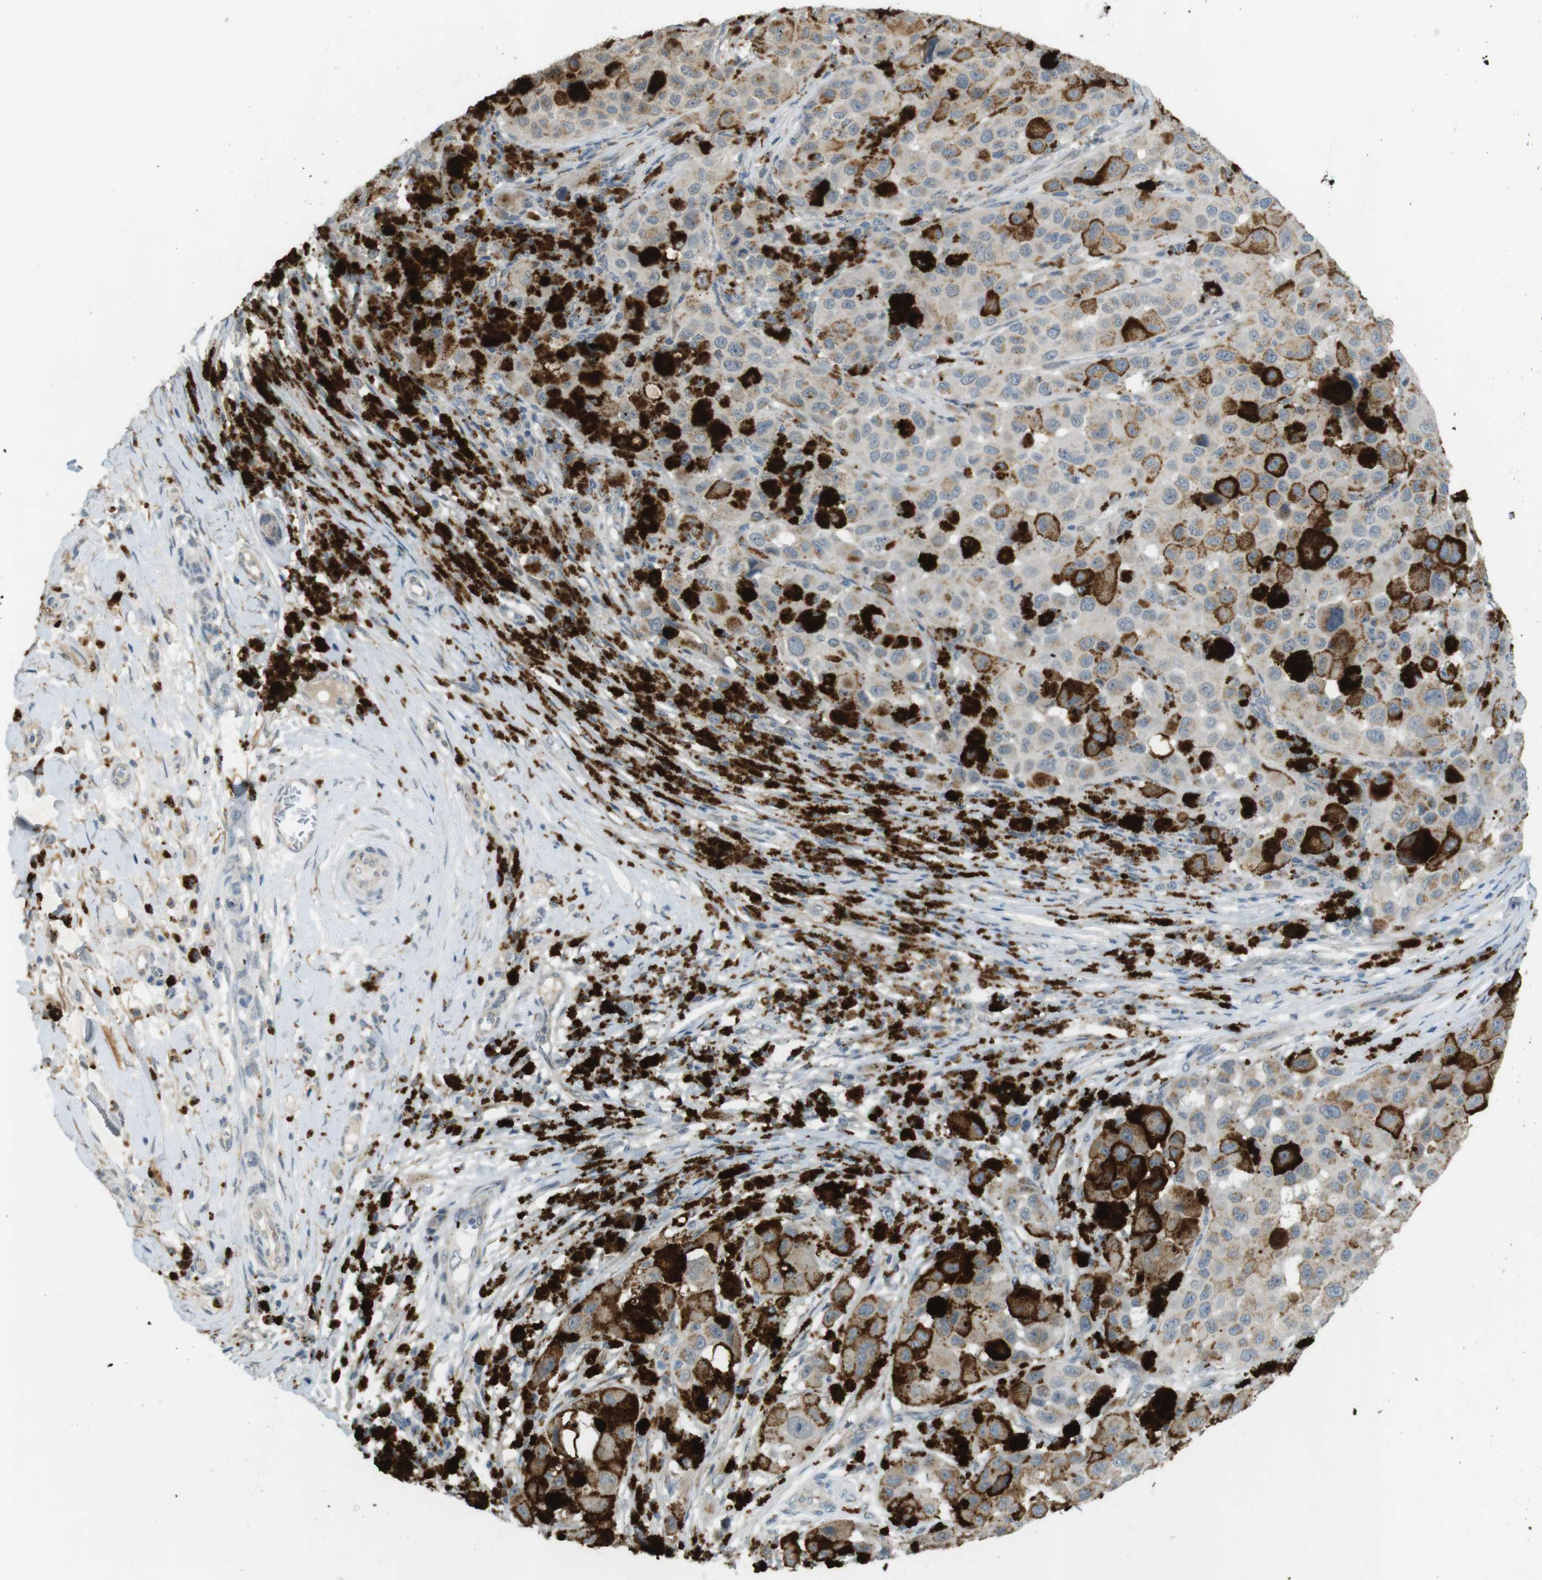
{"staining": {"intensity": "weak", "quantity": ">75%", "location": "cytoplasmic/membranous"}, "tissue": "melanoma", "cell_type": "Tumor cells", "image_type": "cancer", "snomed": [{"axis": "morphology", "description": "Malignant melanoma, NOS"}, {"axis": "topography", "description": "Skin"}], "caption": "A high-resolution histopathology image shows IHC staining of melanoma, which demonstrates weak cytoplasmic/membranous positivity in approximately >75% of tumor cells. Immunohistochemistry (ihc) stains the protein in brown and the nuclei are stained blue.", "gene": "UGT8", "patient": {"sex": "male", "age": 96}}